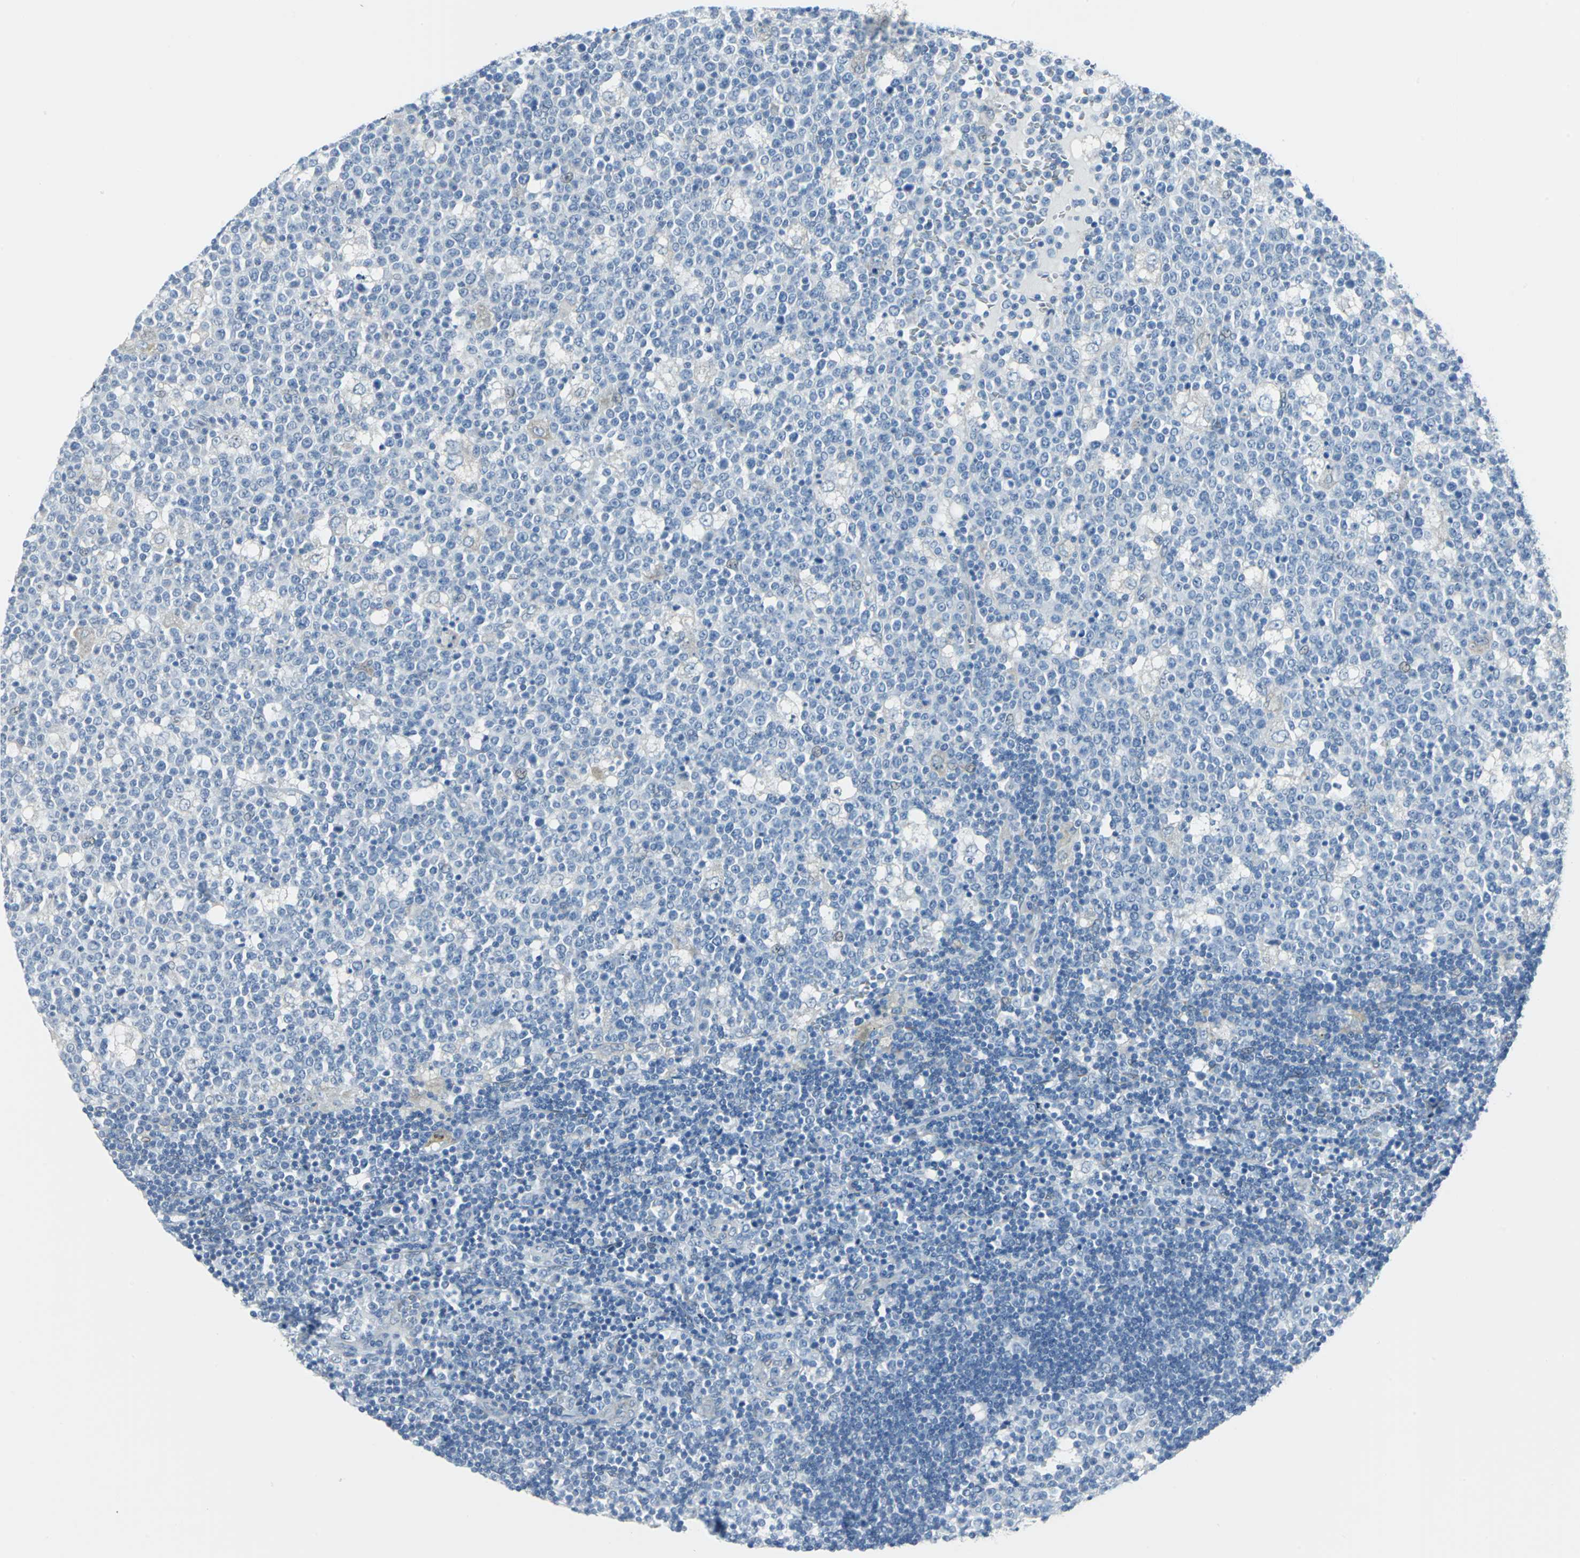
{"staining": {"intensity": "negative", "quantity": "none", "location": "none"}, "tissue": "lymph node", "cell_type": "Germinal center cells", "image_type": "normal", "snomed": [{"axis": "morphology", "description": "Normal tissue, NOS"}, {"axis": "topography", "description": "Lymph node"}, {"axis": "topography", "description": "Salivary gland"}], "caption": "This is a image of immunohistochemistry staining of unremarkable lymph node, which shows no staining in germinal center cells.", "gene": "CYB5A", "patient": {"sex": "male", "age": 8}}